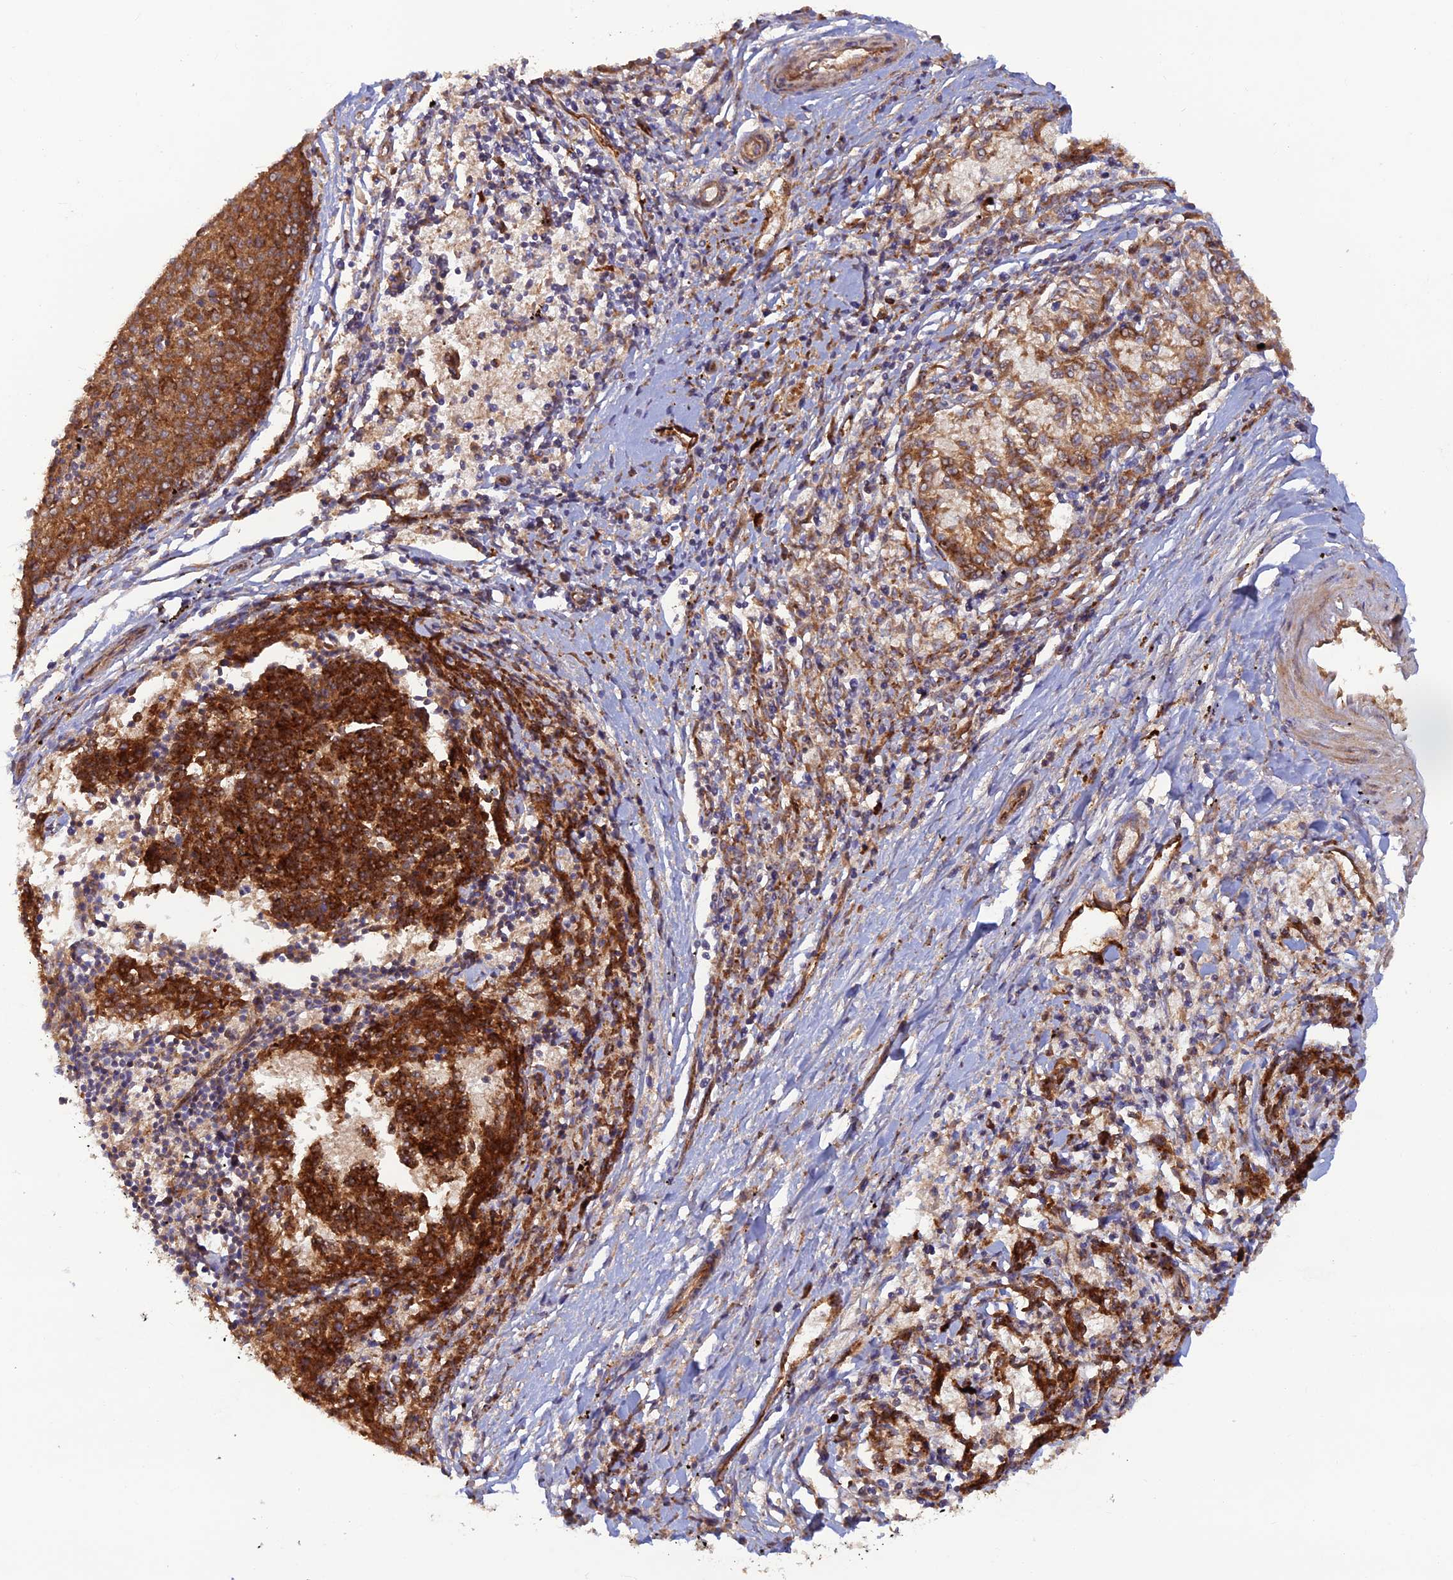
{"staining": {"intensity": "strong", "quantity": ">75%", "location": "cytoplasmic/membranous"}, "tissue": "melanoma", "cell_type": "Tumor cells", "image_type": "cancer", "snomed": [{"axis": "morphology", "description": "Malignant melanoma, NOS"}, {"axis": "topography", "description": "Skin"}], "caption": "Immunohistochemical staining of melanoma demonstrates high levels of strong cytoplasmic/membranous expression in about >75% of tumor cells.", "gene": "GMCL1", "patient": {"sex": "female", "age": 72}}